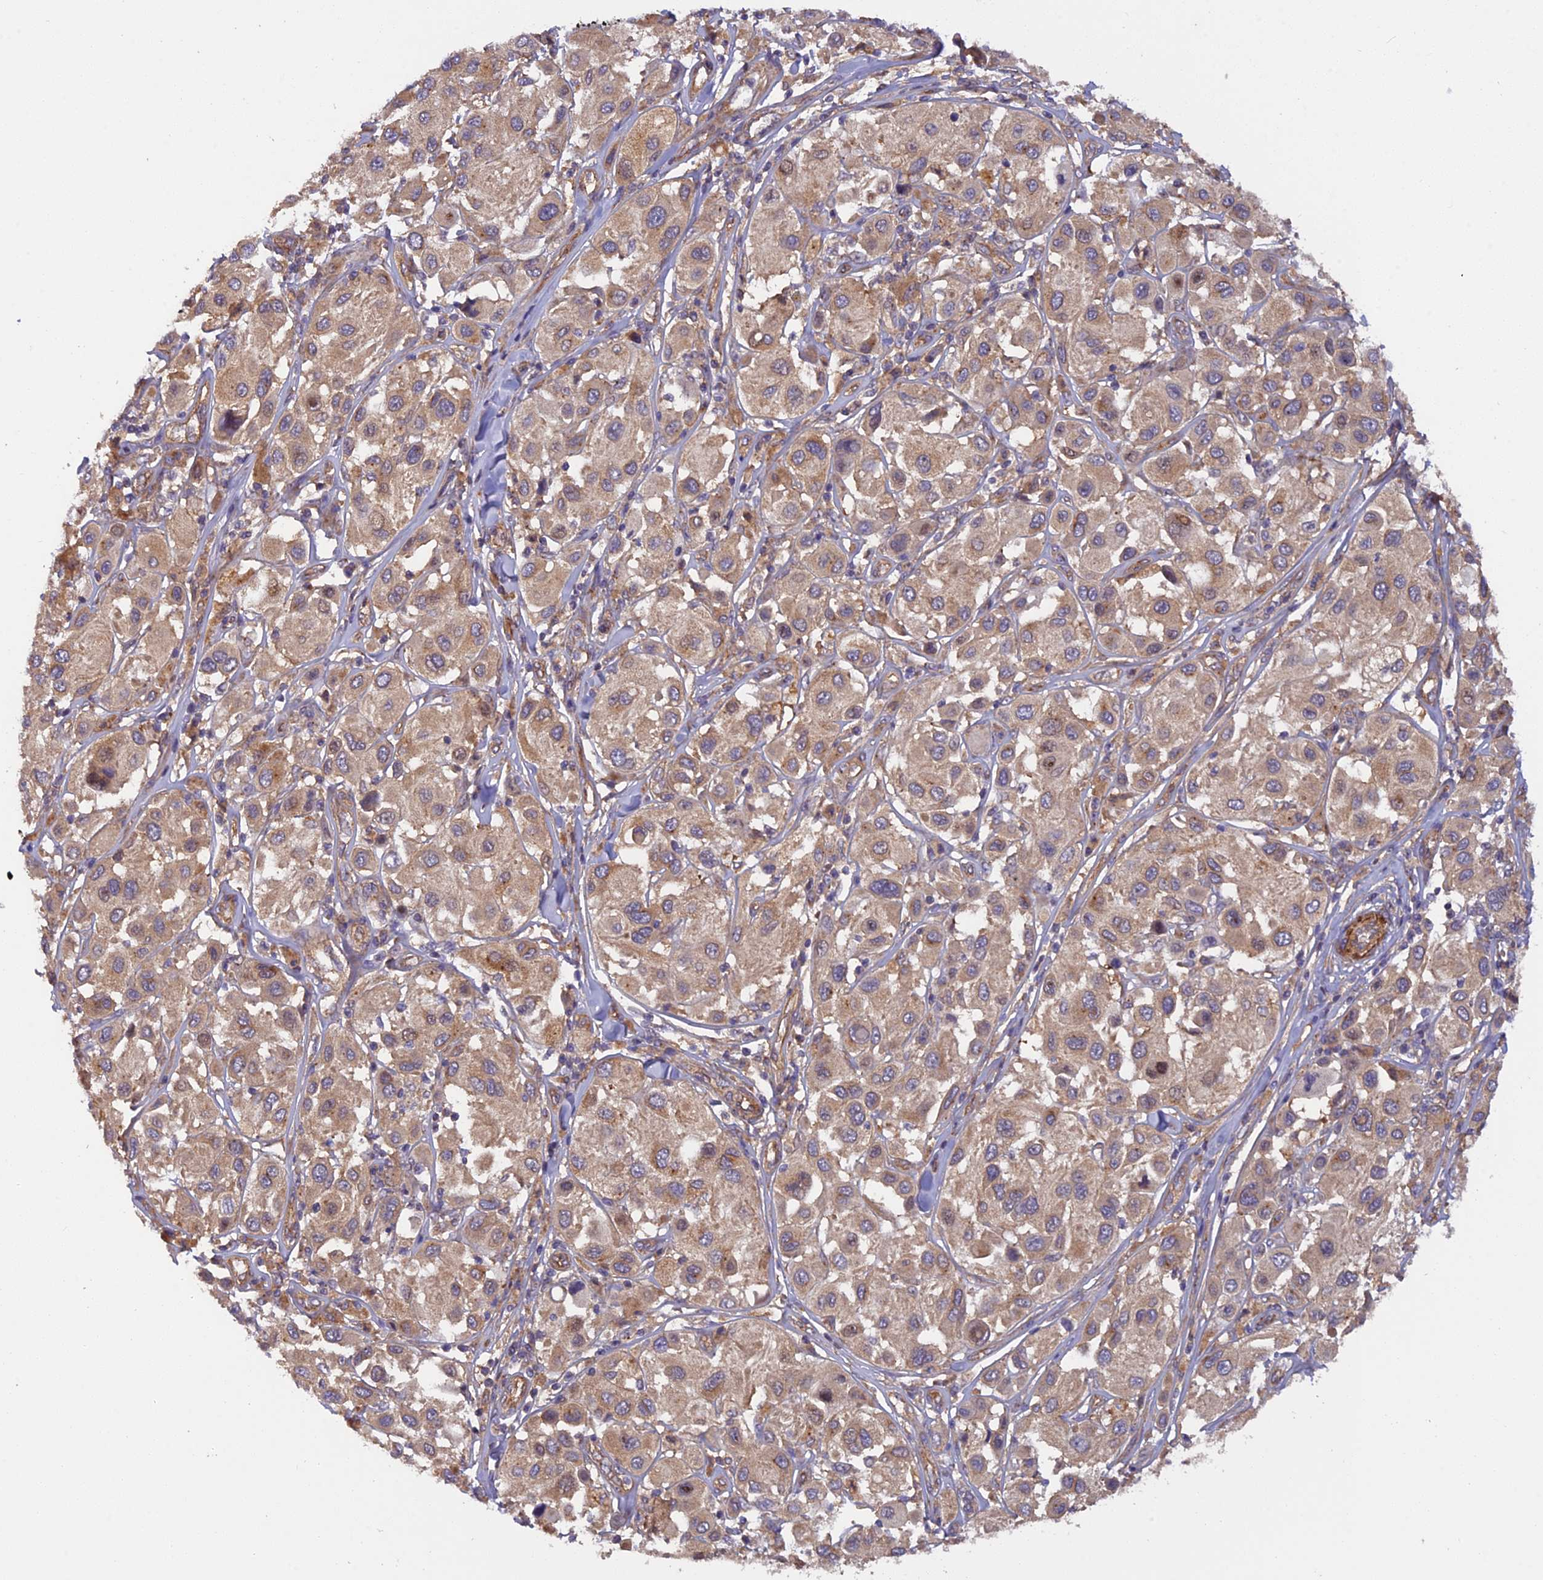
{"staining": {"intensity": "moderate", "quantity": ">75%", "location": "cytoplasmic/membranous"}, "tissue": "melanoma", "cell_type": "Tumor cells", "image_type": "cancer", "snomed": [{"axis": "morphology", "description": "Malignant melanoma, Metastatic site"}, {"axis": "topography", "description": "Skin"}], "caption": "DAB immunohistochemical staining of melanoma displays moderate cytoplasmic/membranous protein positivity in about >75% of tumor cells.", "gene": "ADAMTS15", "patient": {"sex": "male", "age": 41}}